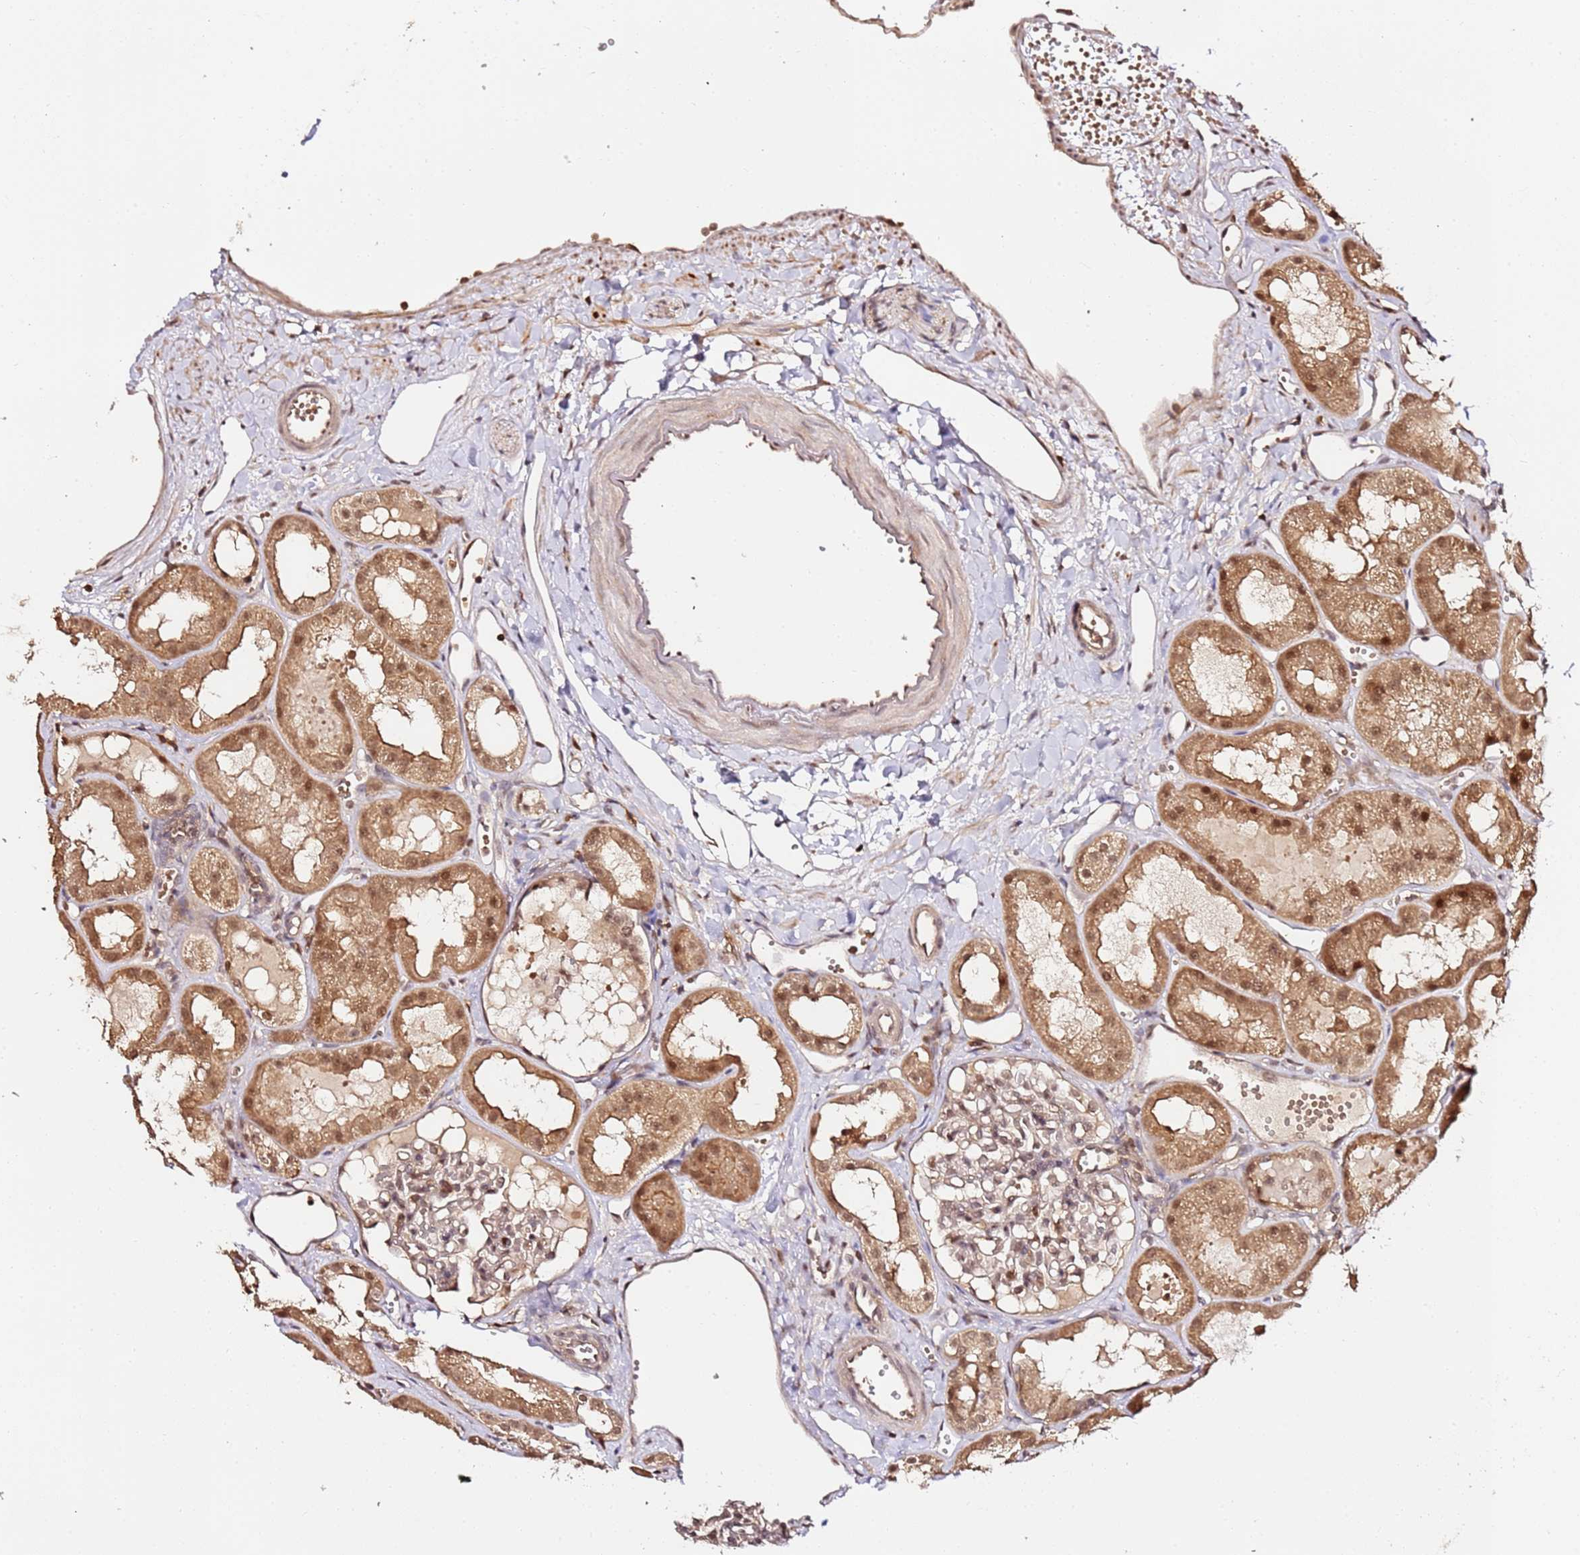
{"staining": {"intensity": "weak", "quantity": "25%-75%", "location": "nuclear"}, "tissue": "kidney", "cell_type": "Cells in glomeruli", "image_type": "normal", "snomed": [{"axis": "morphology", "description": "Normal tissue, NOS"}, {"axis": "topography", "description": "Kidney"}], "caption": "Brown immunohistochemical staining in normal kidney demonstrates weak nuclear expression in approximately 25%-75% of cells in glomeruli.", "gene": "OR5V1", "patient": {"sex": "male", "age": 16}}